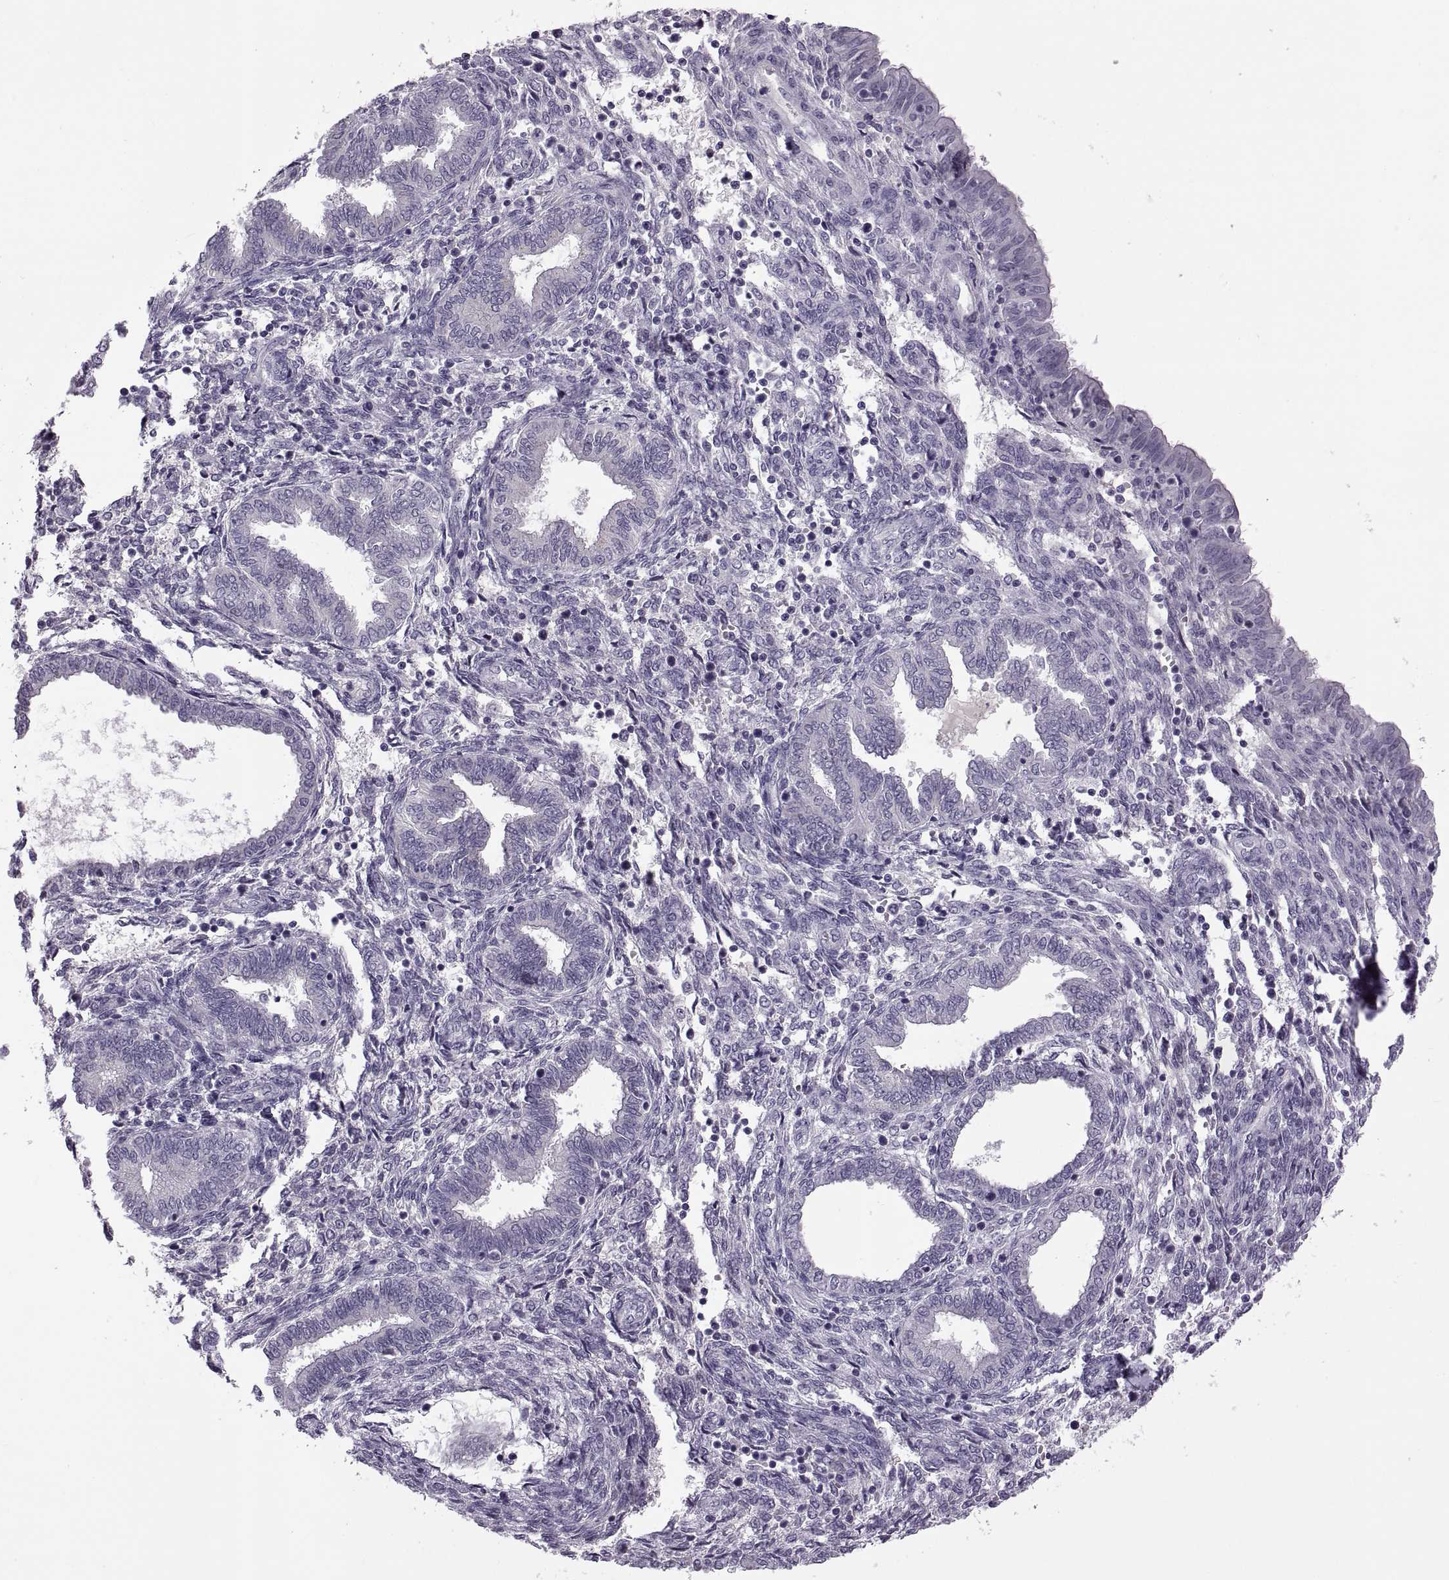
{"staining": {"intensity": "negative", "quantity": "none", "location": "none"}, "tissue": "endometrium", "cell_type": "Cells in endometrial stroma", "image_type": "normal", "snomed": [{"axis": "morphology", "description": "Normal tissue, NOS"}, {"axis": "topography", "description": "Endometrium"}], "caption": "Immunohistochemistry of unremarkable endometrium exhibits no positivity in cells in endometrial stroma.", "gene": "RSPH6A", "patient": {"sex": "female", "age": 42}}